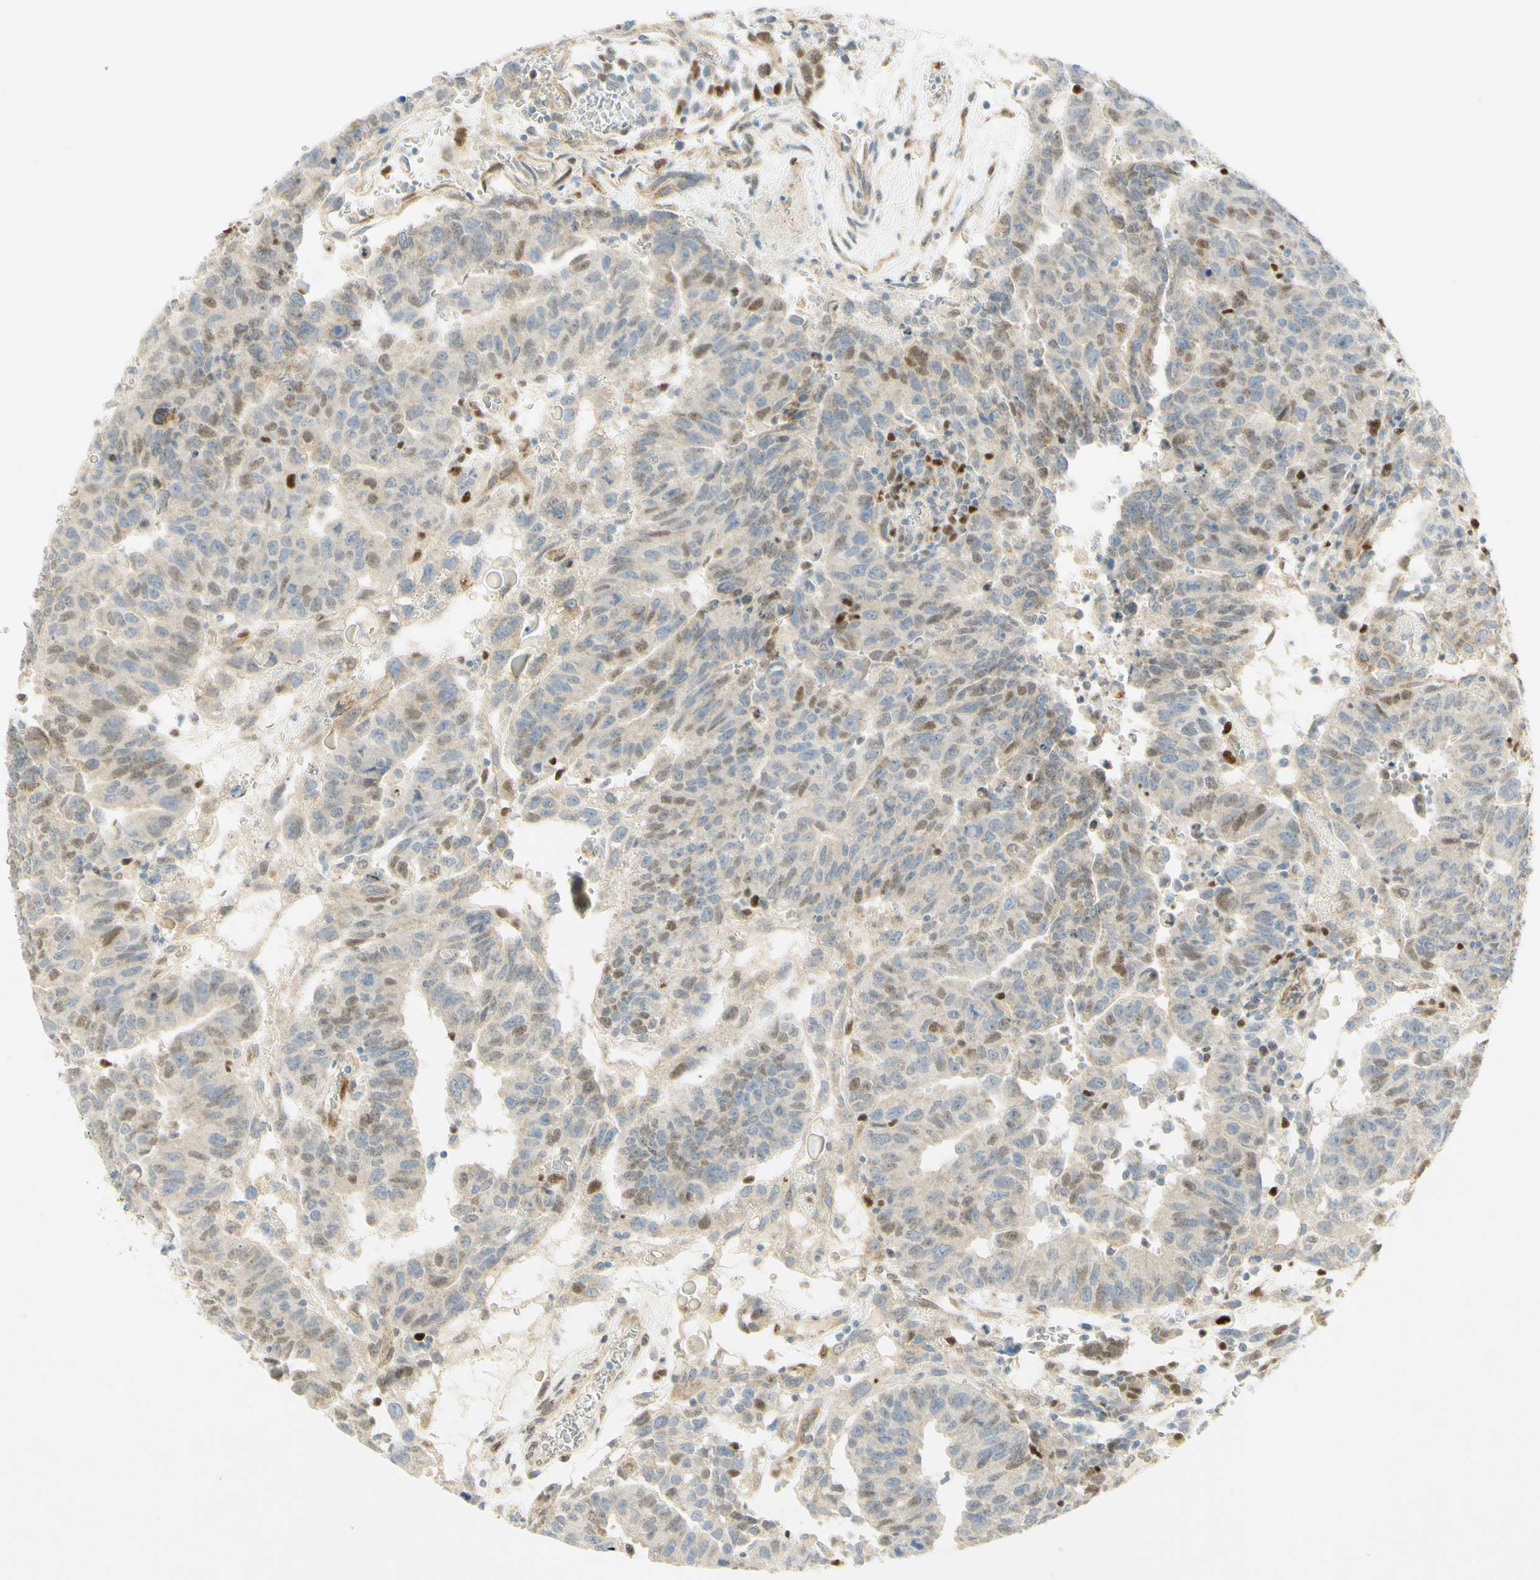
{"staining": {"intensity": "moderate", "quantity": "<25%", "location": "nuclear"}, "tissue": "testis cancer", "cell_type": "Tumor cells", "image_type": "cancer", "snomed": [{"axis": "morphology", "description": "Seminoma, NOS"}, {"axis": "morphology", "description": "Carcinoma, Embryonal, NOS"}, {"axis": "topography", "description": "Testis"}], "caption": "Human testis embryonal carcinoma stained for a protein (brown) displays moderate nuclear positive staining in approximately <25% of tumor cells.", "gene": "E2F1", "patient": {"sex": "male", "age": 52}}